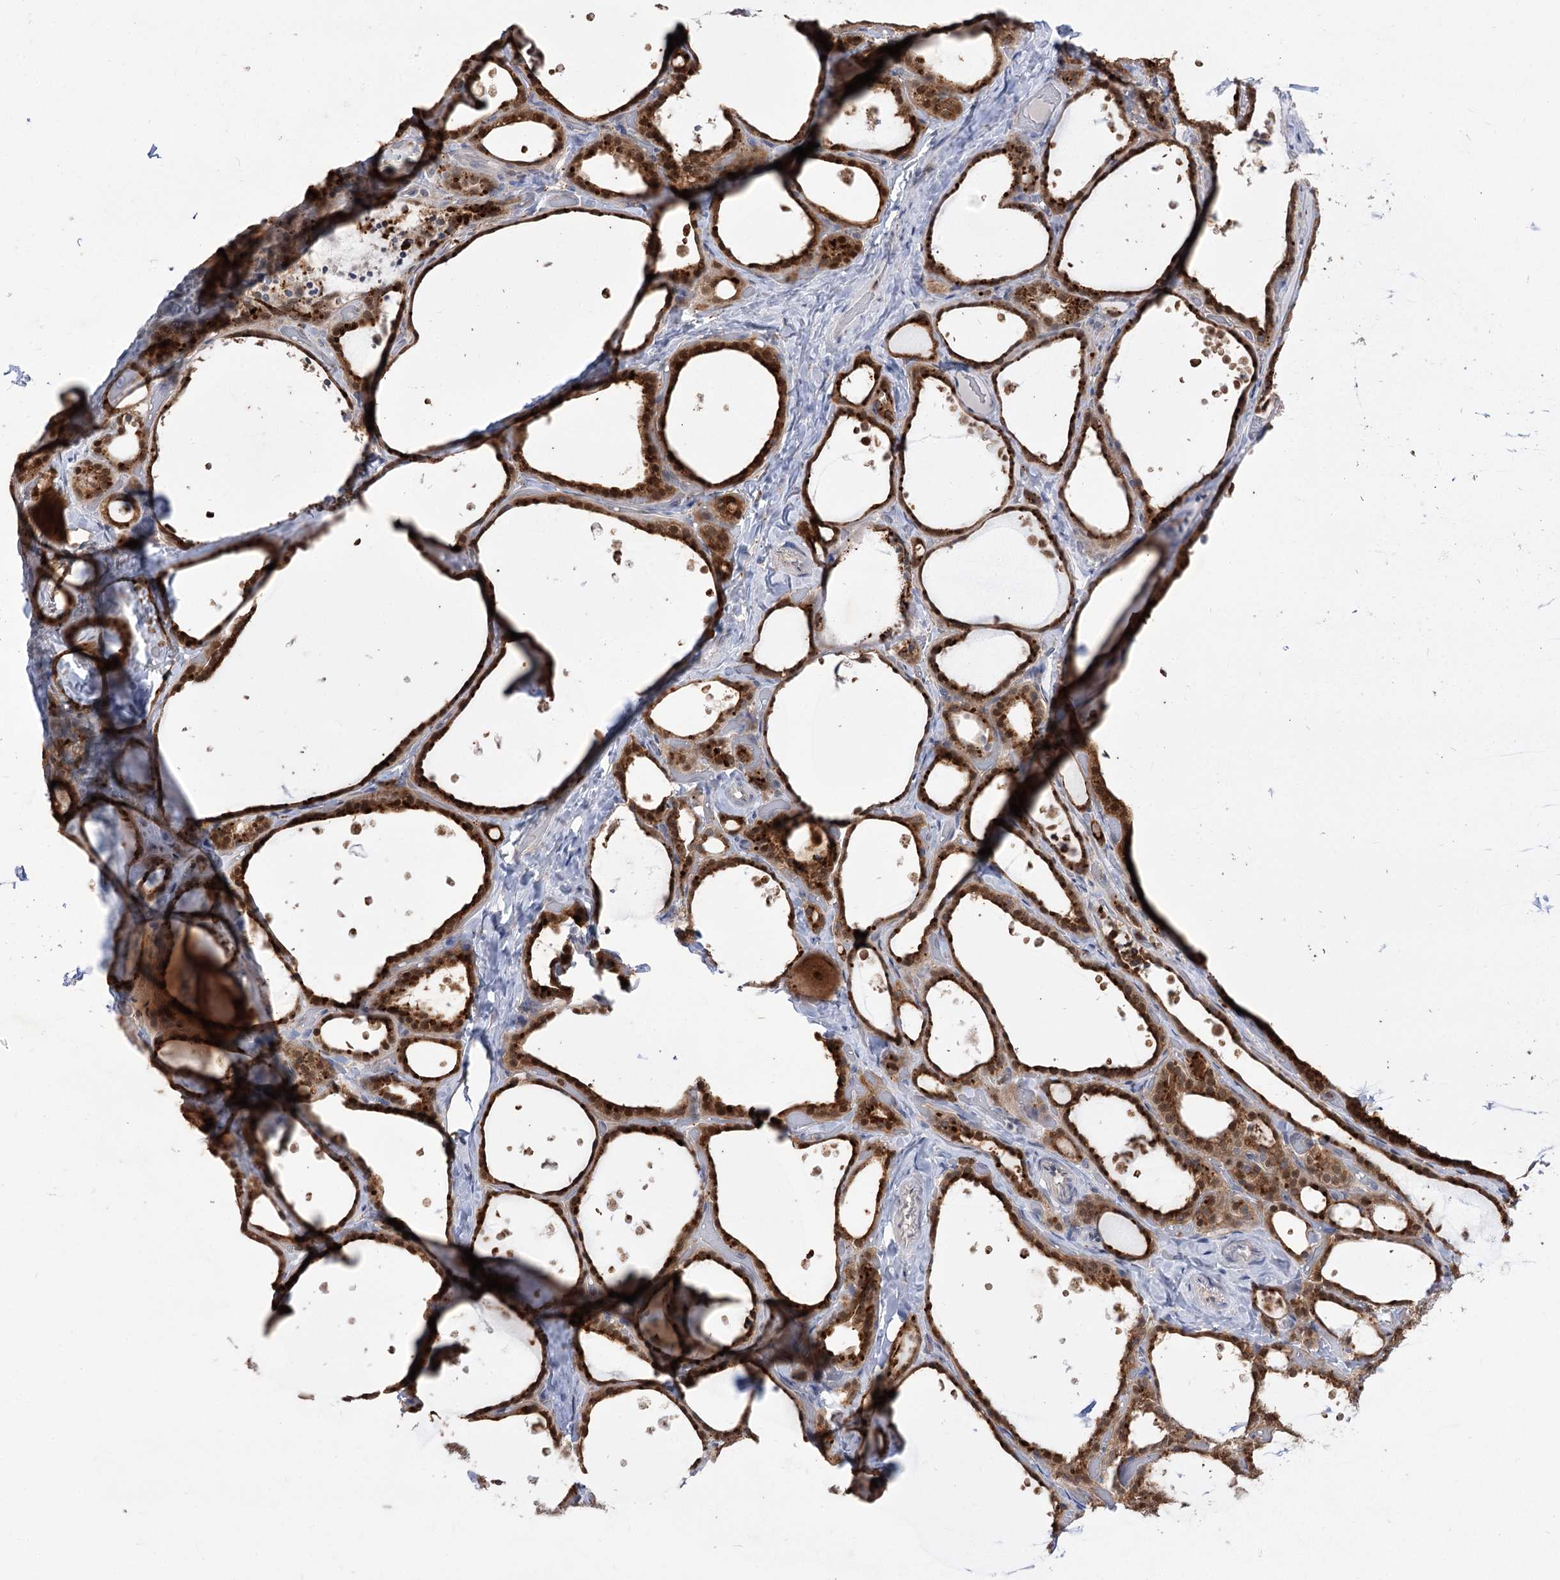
{"staining": {"intensity": "strong", "quantity": ">75%", "location": "cytoplasmic/membranous,nuclear"}, "tissue": "thyroid gland", "cell_type": "Glandular cells", "image_type": "normal", "snomed": [{"axis": "morphology", "description": "Normal tissue, NOS"}, {"axis": "topography", "description": "Thyroid gland"}], "caption": "Protein analysis of normal thyroid gland shows strong cytoplasmic/membranous,nuclear positivity in about >75% of glandular cells. Nuclei are stained in blue.", "gene": "SIAE", "patient": {"sex": "female", "age": 44}}